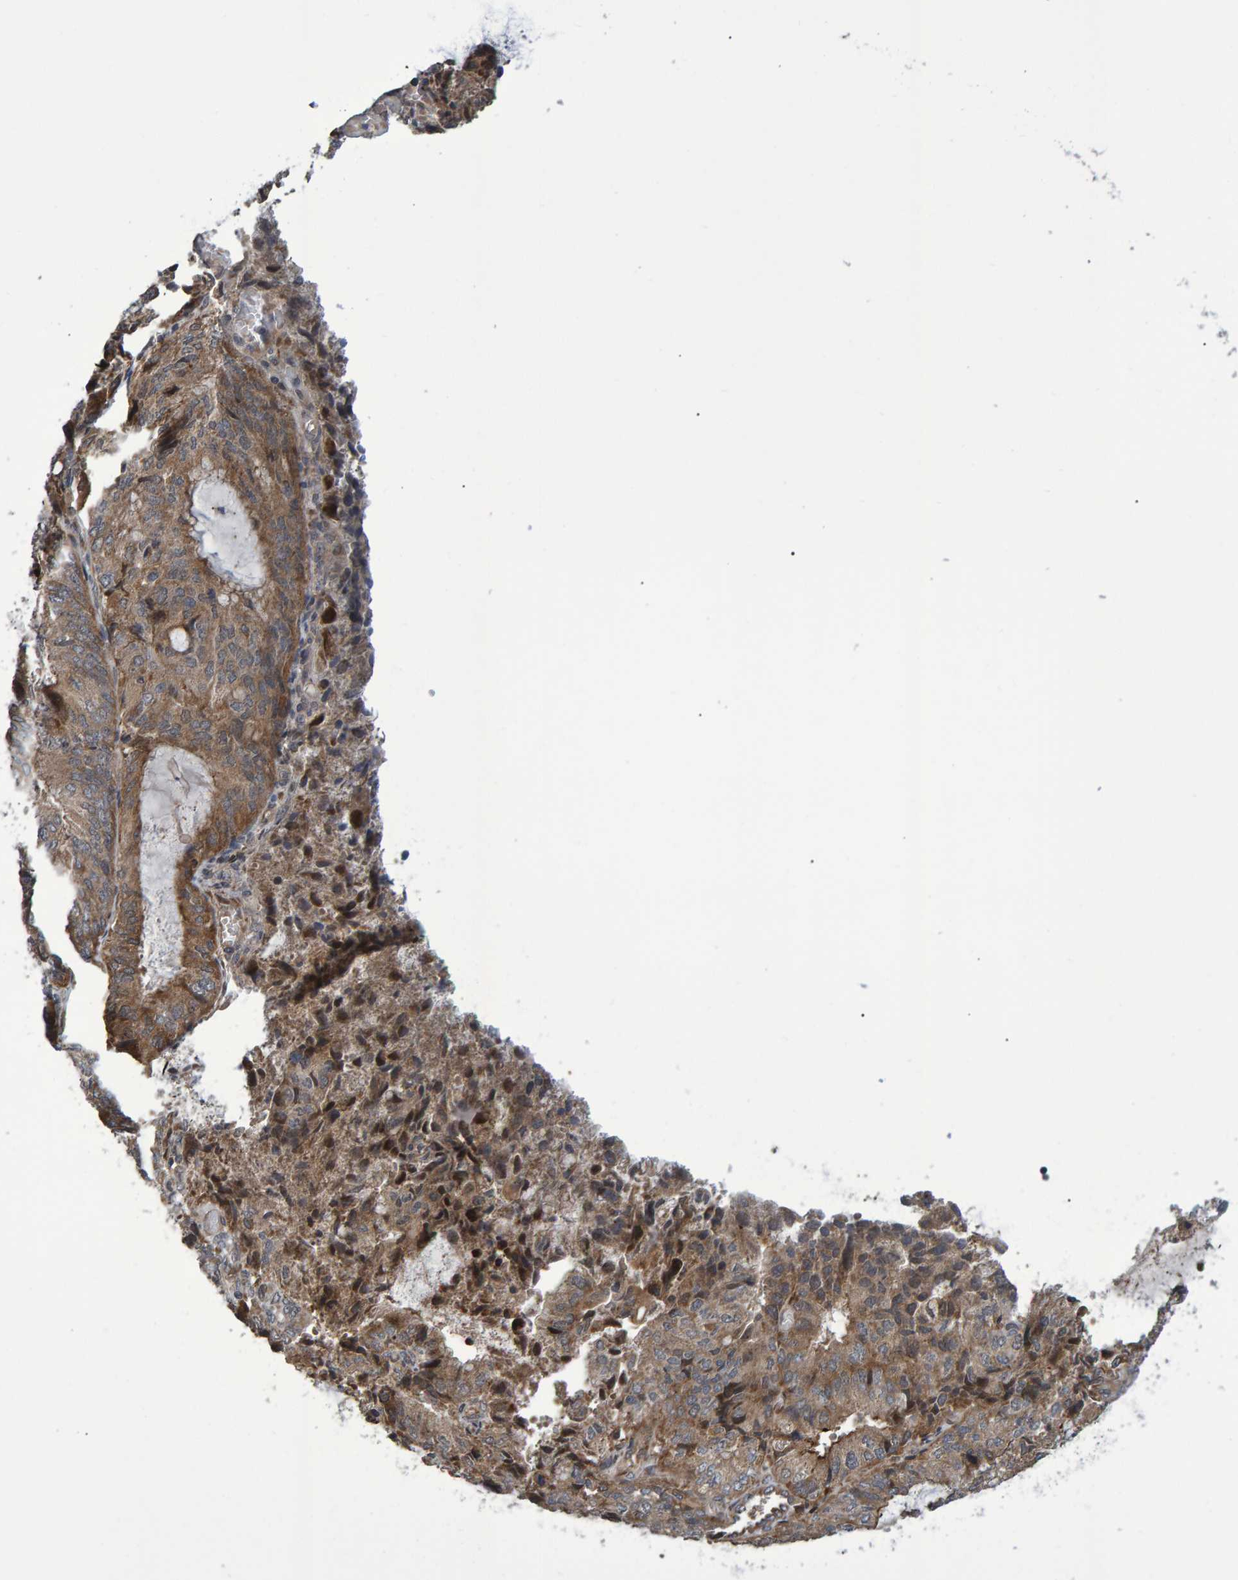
{"staining": {"intensity": "weak", "quantity": ">75%", "location": "cytoplasmic/membranous"}, "tissue": "endometrial cancer", "cell_type": "Tumor cells", "image_type": "cancer", "snomed": [{"axis": "morphology", "description": "Adenocarcinoma, NOS"}, {"axis": "topography", "description": "Endometrium"}], "caption": "Immunohistochemistry histopathology image of human endometrial cancer stained for a protein (brown), which exhibits low levels of weak cytoplasmic/membranous staining in approximately >75% of tumor cells.", "gene": "ATP6V1H", "patient": {"sex": "female", "age": 81}}